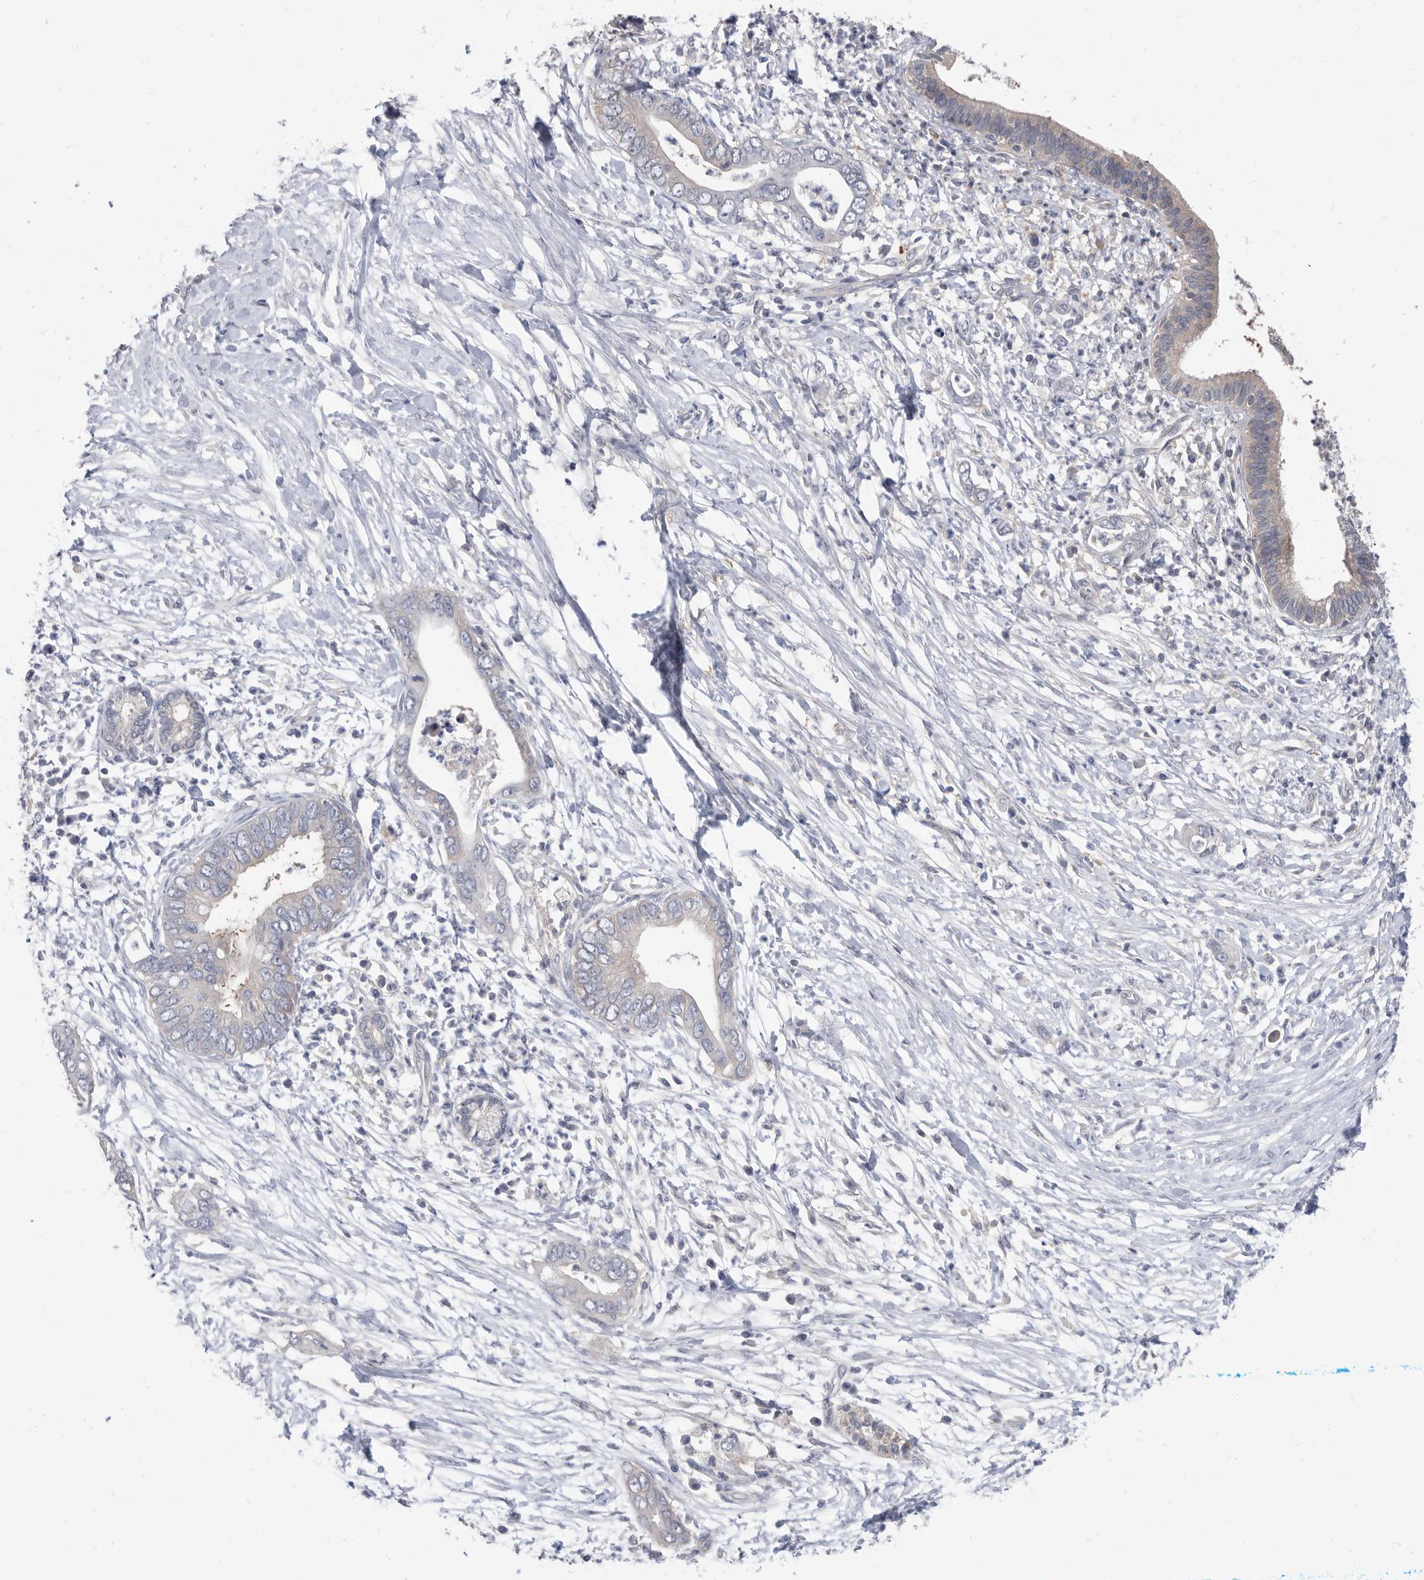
{"staining": {"intensity": "negative", "quantity": "none", "location": "none"}, "tissue": "pancreatic cancer", "cell_type": "Tumor cells", "image_type": "cancer", "snomed": [{"axis": "morphology", "description": "Adenocarcinoma, NOS"}, {"axis": "topography", "description": "Pancreas"}], "caption": "Photomicrograph shows no protein positivity in tumor cells of pancreatic cancer (adenocarcinoma) tissue.", "gene": "CCT4", "patient": {"sex": "male", "age": 75}}